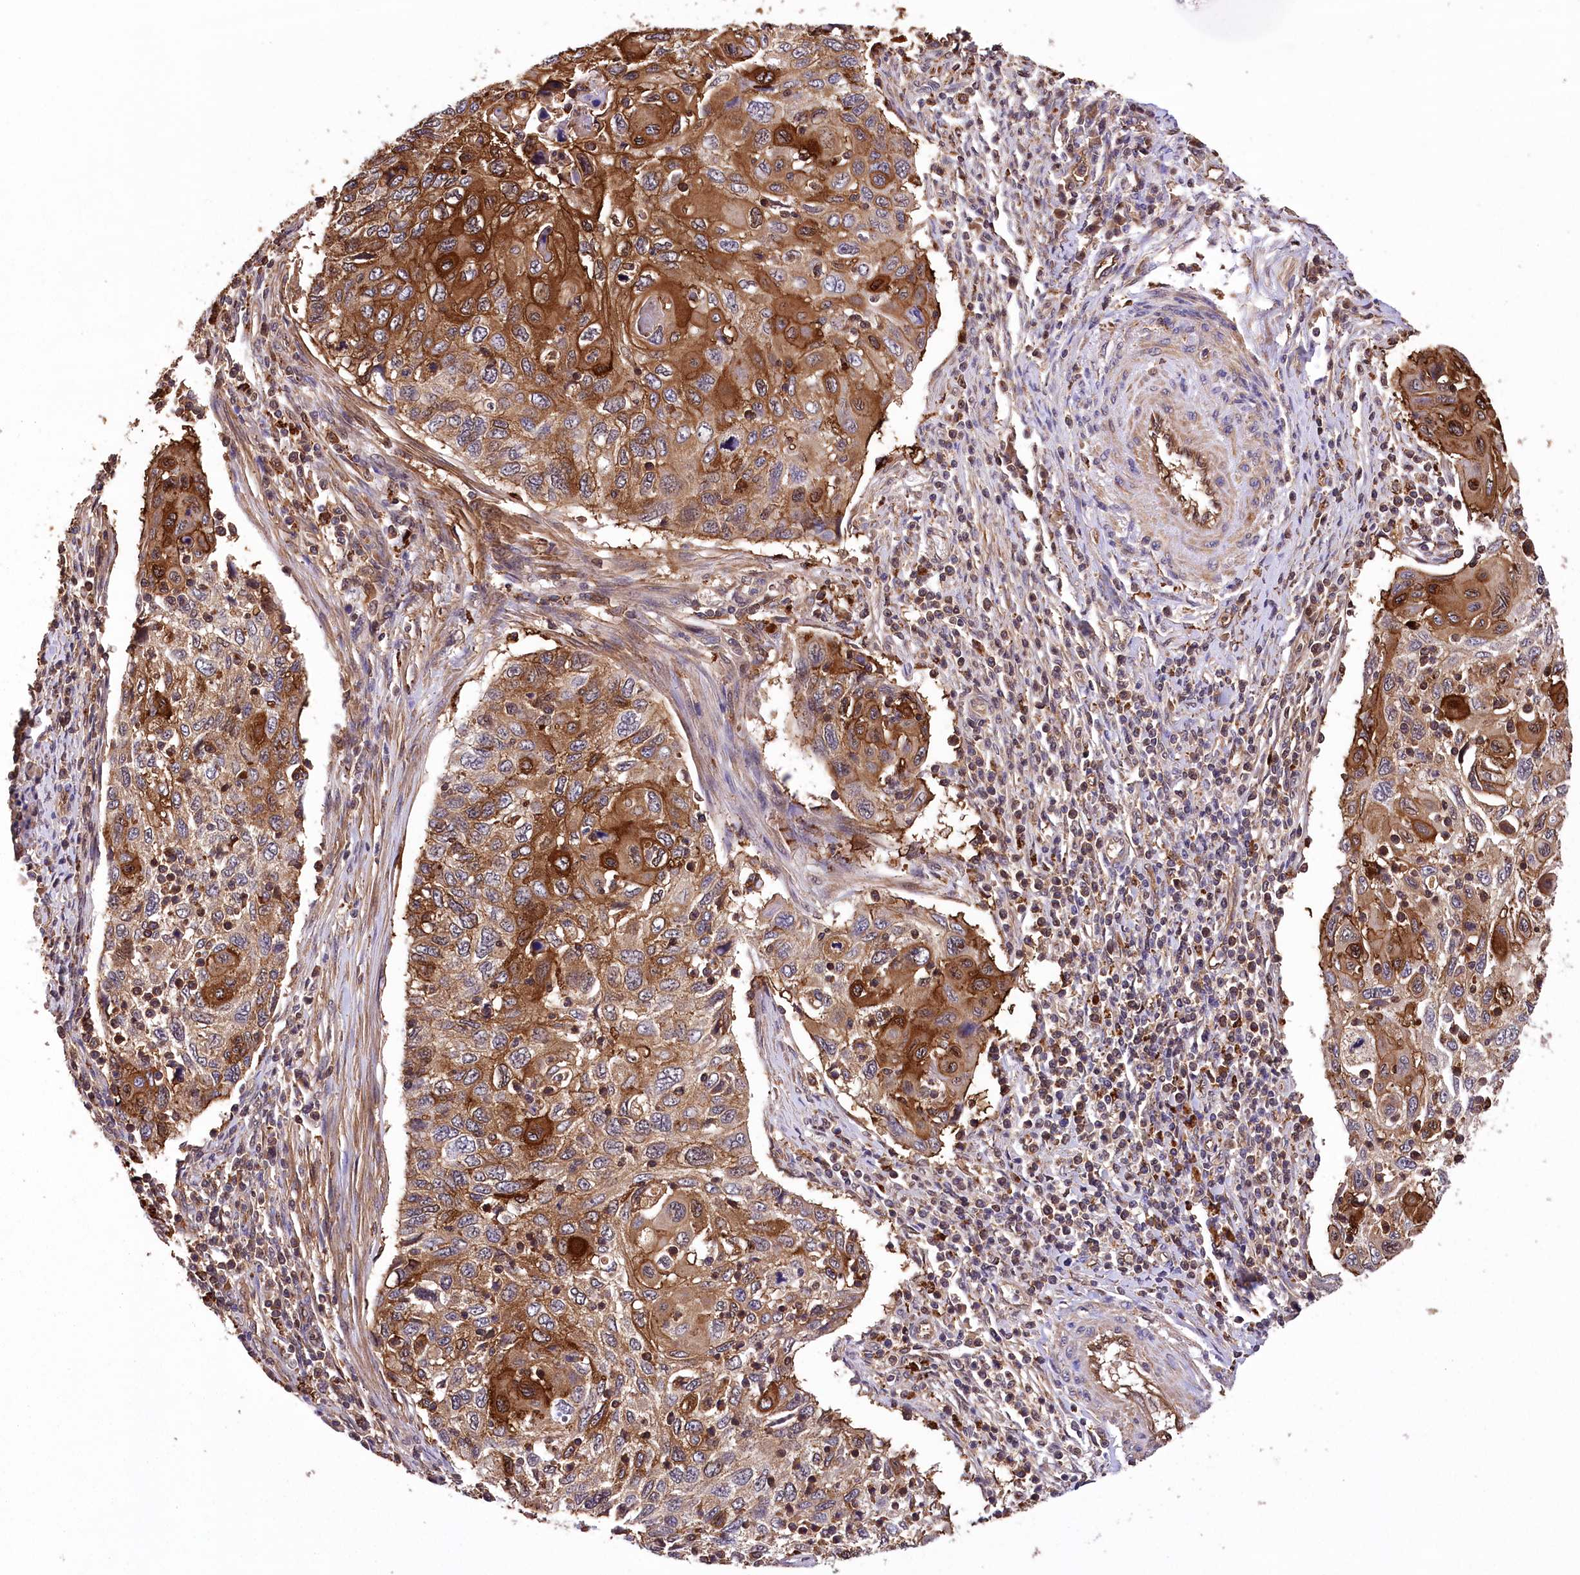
{"staining": {"intensity": "strong", "quantity": "25%-75%", "location": "cytoplasmic/membranous"}, "tissue": "cervical cancer", "cell_type": "Tumor cells", "image_type": "cancer", "snomed": [{"axis": "morphology", "description": "Squamous cell carcinoma, NOS"}, {"axis": "topography", "description": "Cervix"}], "caption": "Cervical squamous cell carcinoma was stained to show a protein in brown. There is high levels of strong cytoplasmic/membranous positivity in about 25%-75% of tumor cells.", "gene": "DPP3", "patient": {"sex": "female", "age": 70}}